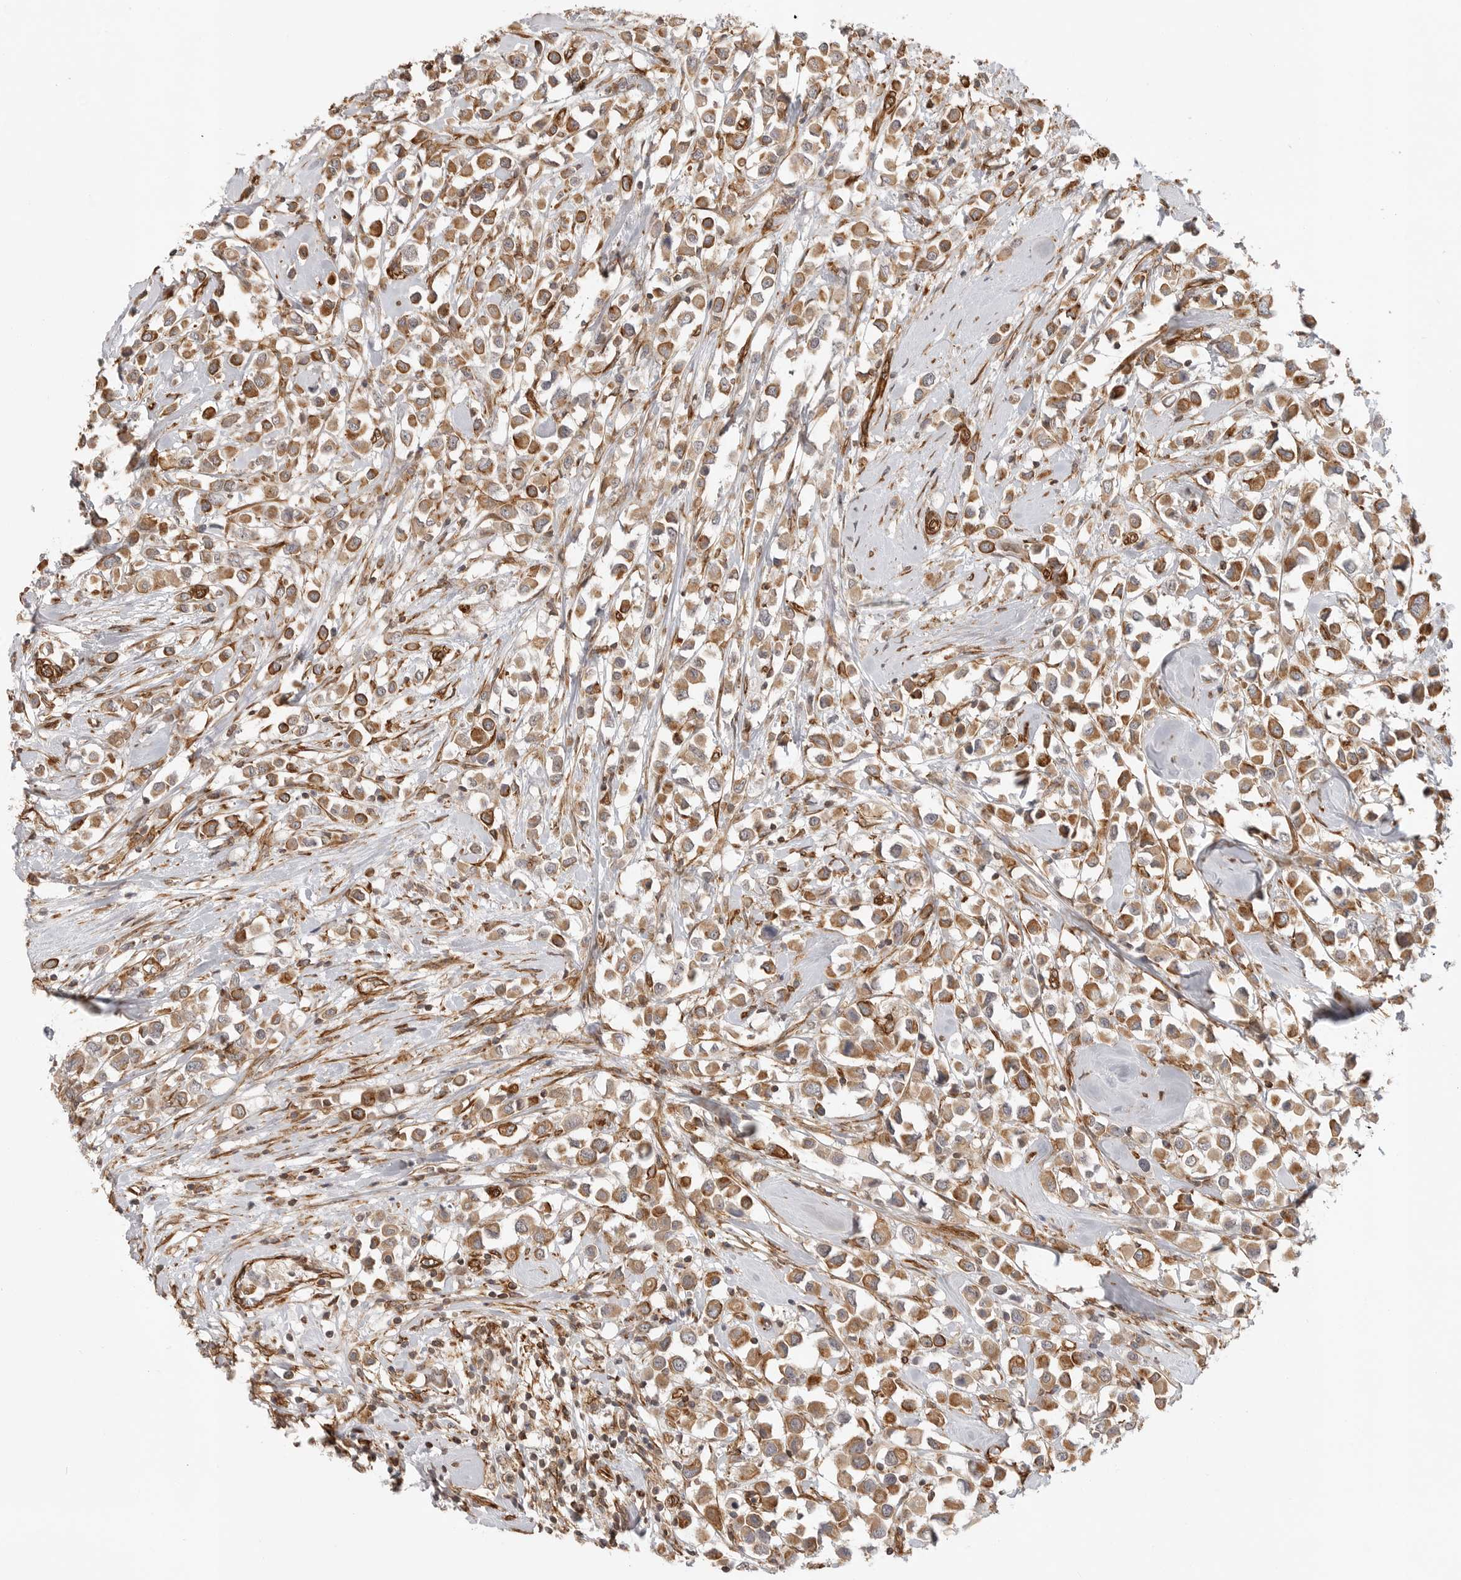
{"staining": {"intensity": "moderate", "quantity": ">75%", "location": "cytoplasmic/membranous"}, "tissue": "breast cancer", "cell_type": "Tumor cells", "image_type": "cancer", "snomed": [{"axis": "morphology", "description": "Duct carcinoma"}, {"axis": "topography", "description": "Breast"}], "caption": "High-magnification brightfield microscopy of breast cancer (infiltrating ductal carcinoma) stained with DAB (3,3'-diaminobenzidine) (brown) and counterstained with hematoxylin (blue). tumor cells exhibit moderate cytoplasmic/membranous positivity is seen in about>75% of cells.", "gene": "ATOH7", "patient": {"sex": "female", "age": 61}}